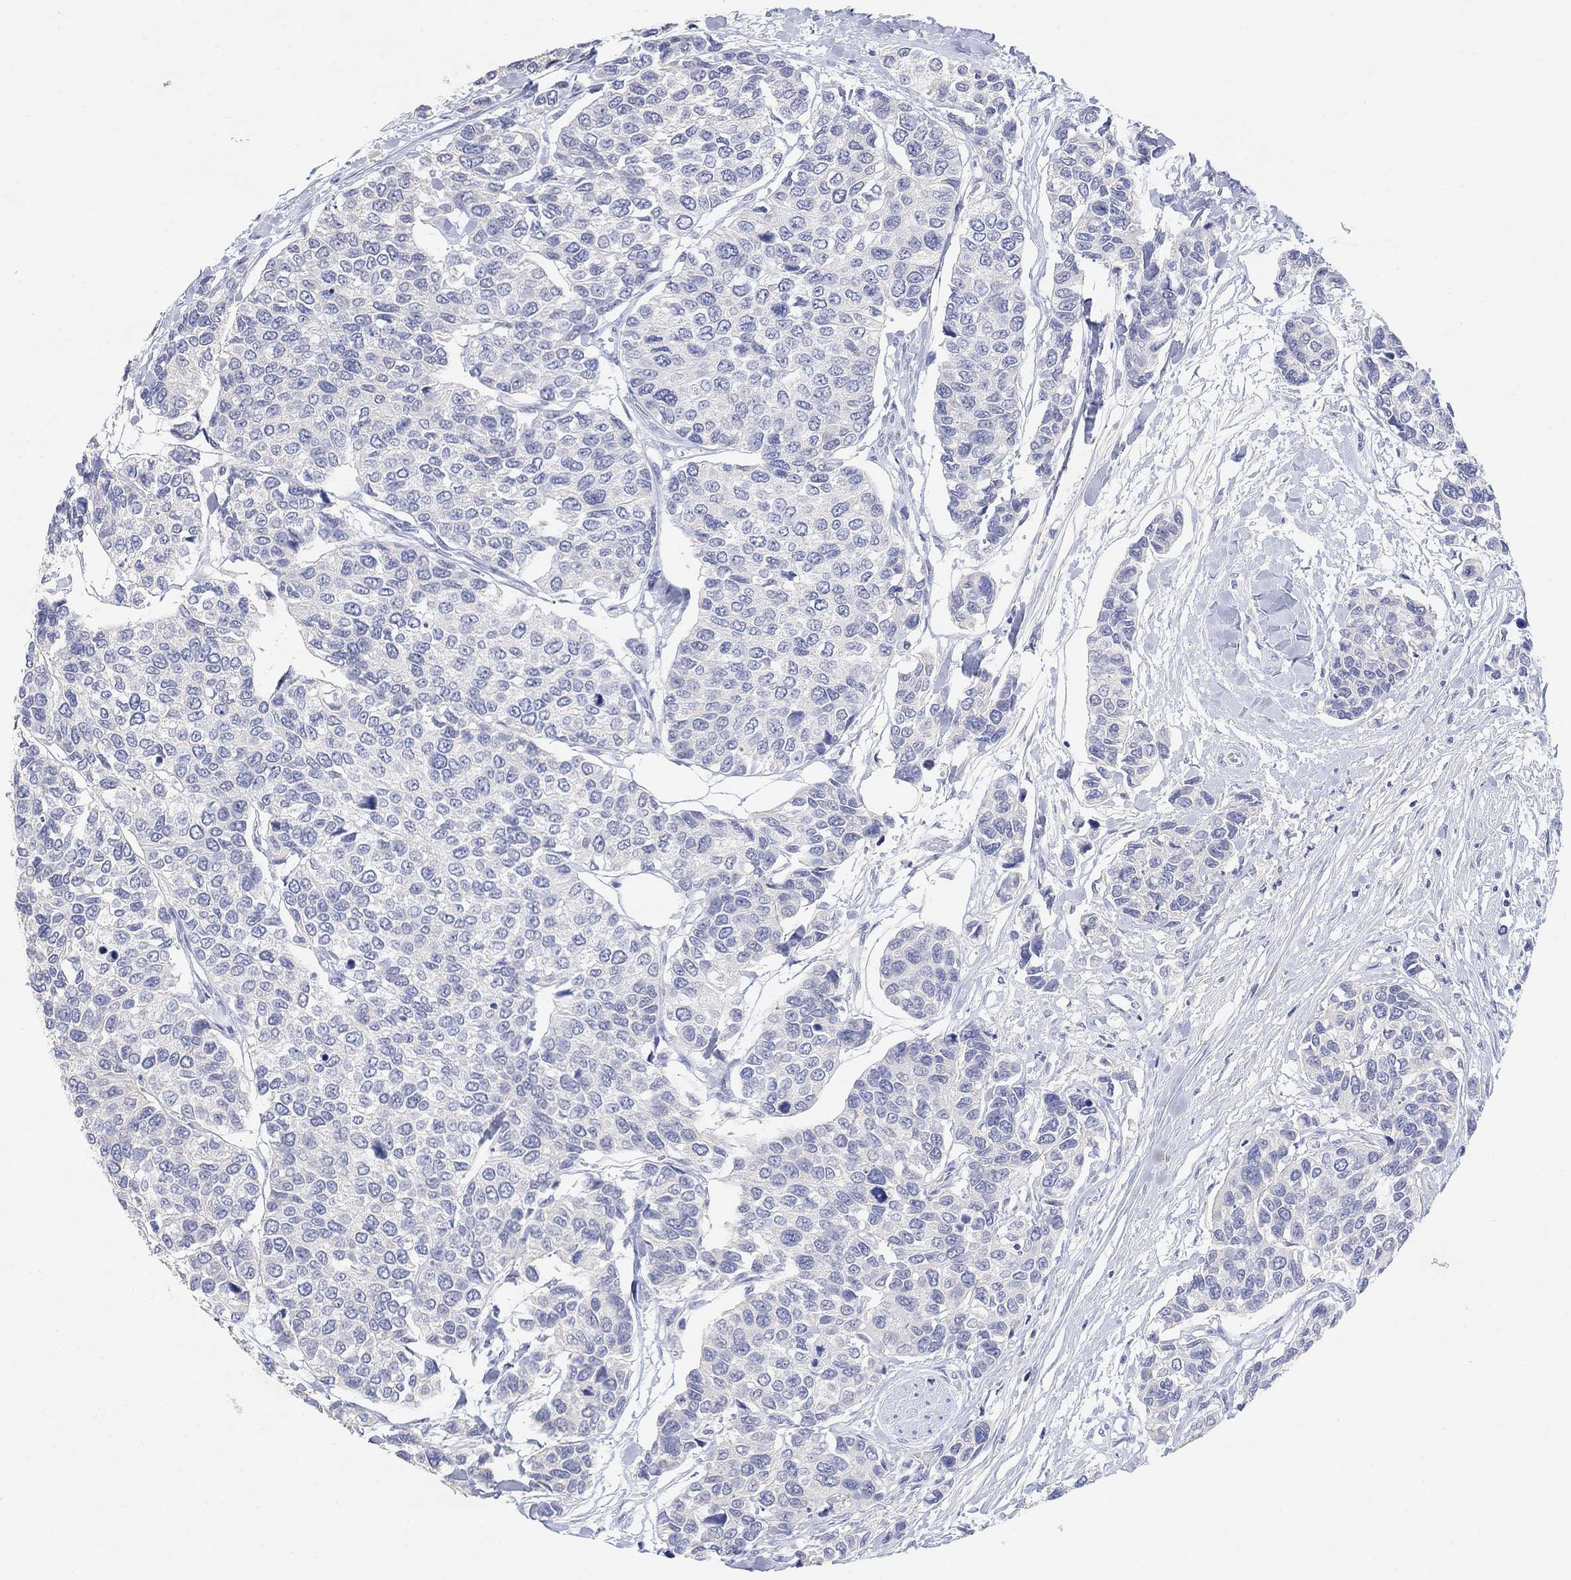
{"staining": {"intensity": "negative", "quantity": "none", "location": "none"}, "tissue": "urothelial cancer", "cell_type": "Tumor cells", "image_type": "cancer", "snomed": [{"axis": "morphology", "description": "Urothelial carcinoma, High grade"}, {"axis": "topography", "description": "Urinary bladder"}], "caption": "Urothelial cancer was stained to show a protein in brown. There is no significant expression in tumor cells.", "gene": "TYR", "patient": {"sex": "male", "age": 77}}